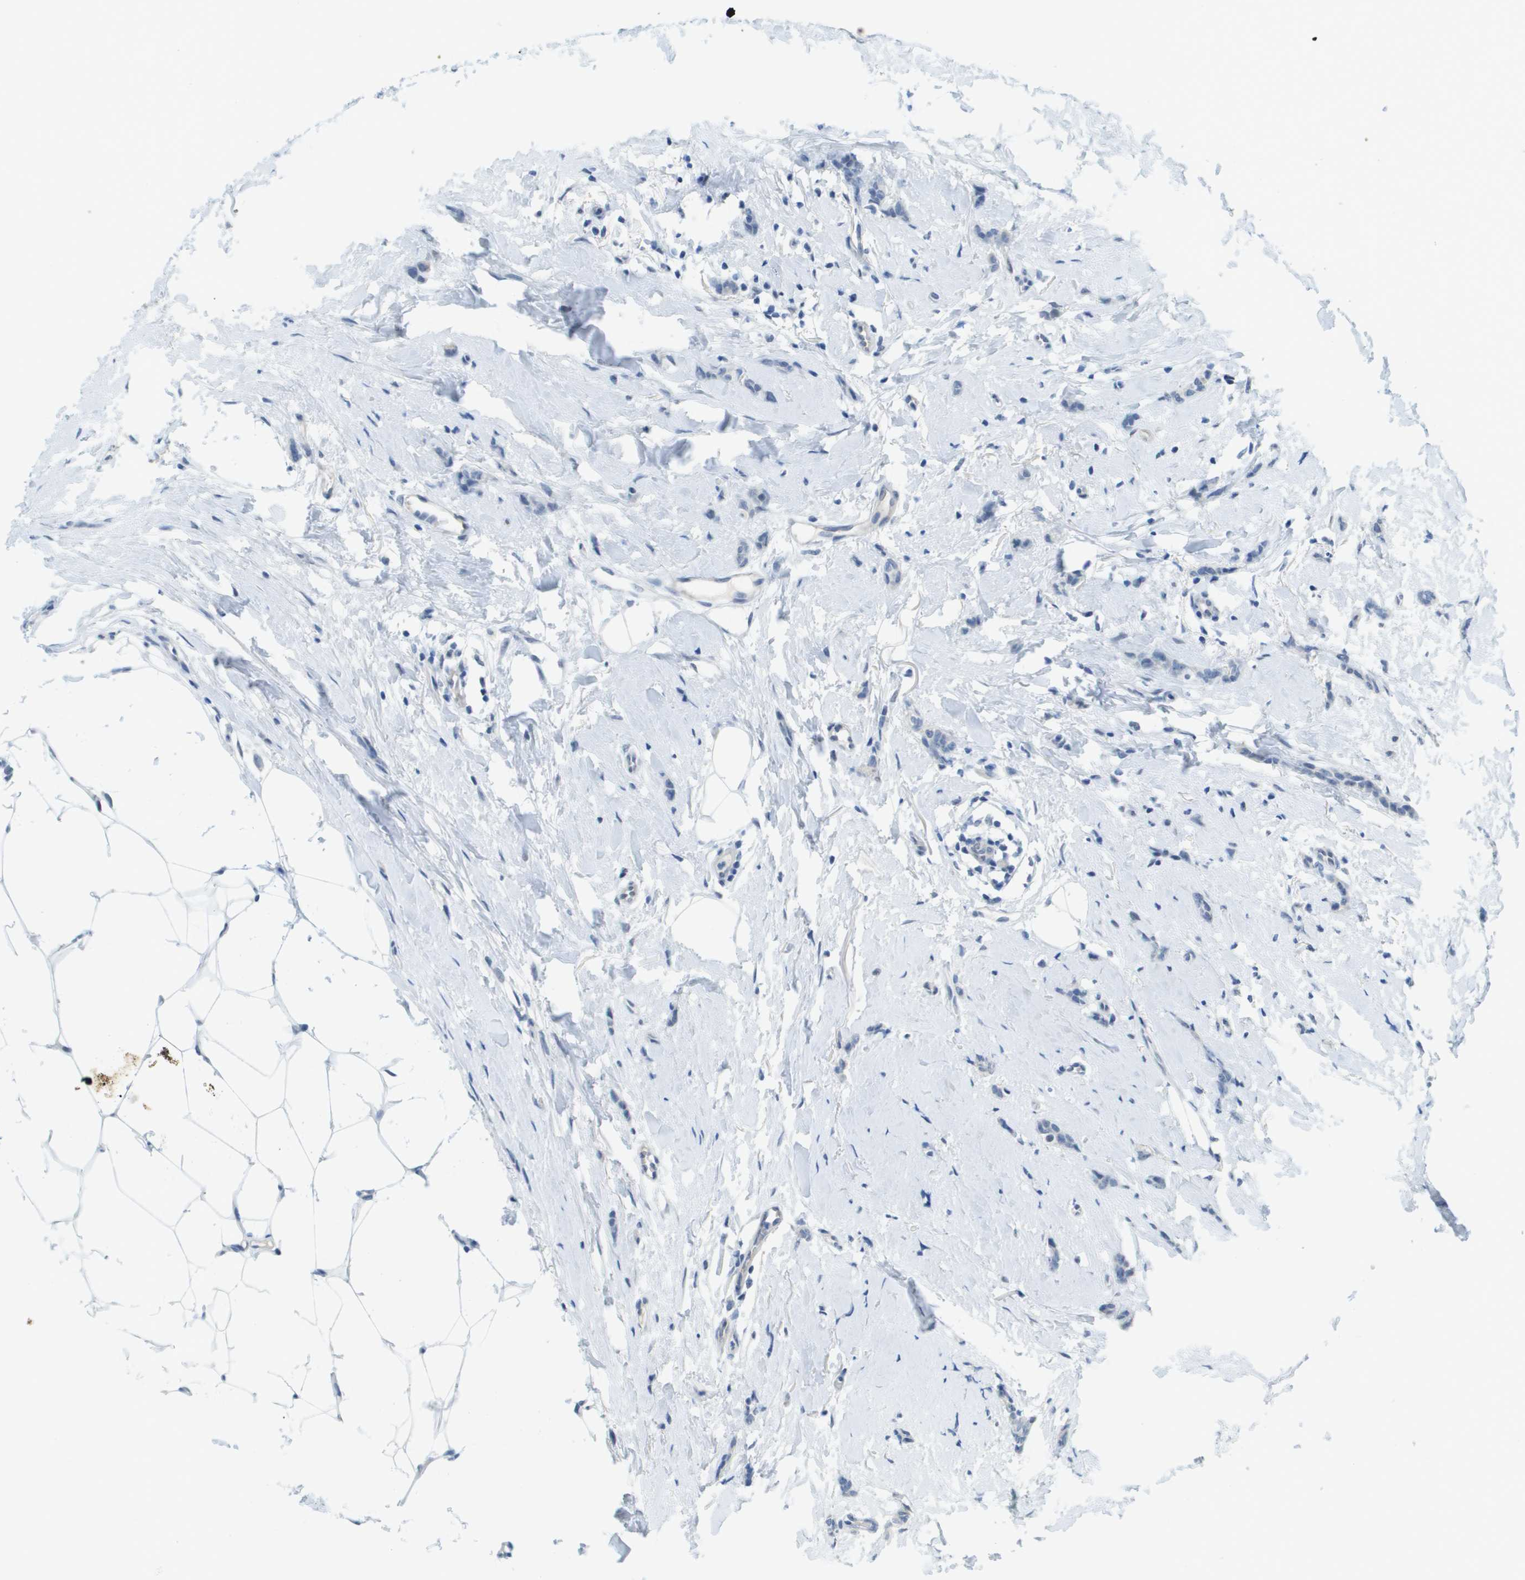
{"staining": {"intensity": "negative", "quantity": "none", "location": "none"}, "tissue": "breast cancer", "cell_type": "Tumor cells", "image_type": "cancer", "snomed": [{"axis": "morphology", "description": "Lobular carcinoma"}, {"axis": "topography", "description": "Skin"}, {"axis": "topography", "description": "Breast"}], "caption": "Human lobular carcinoma (breast) stained for a protein using immunohistochemistry (IHC) shows no positivity in tumor cells.", "gene": "ARID1B", "patient": {"sex": "female", "age": 46}}